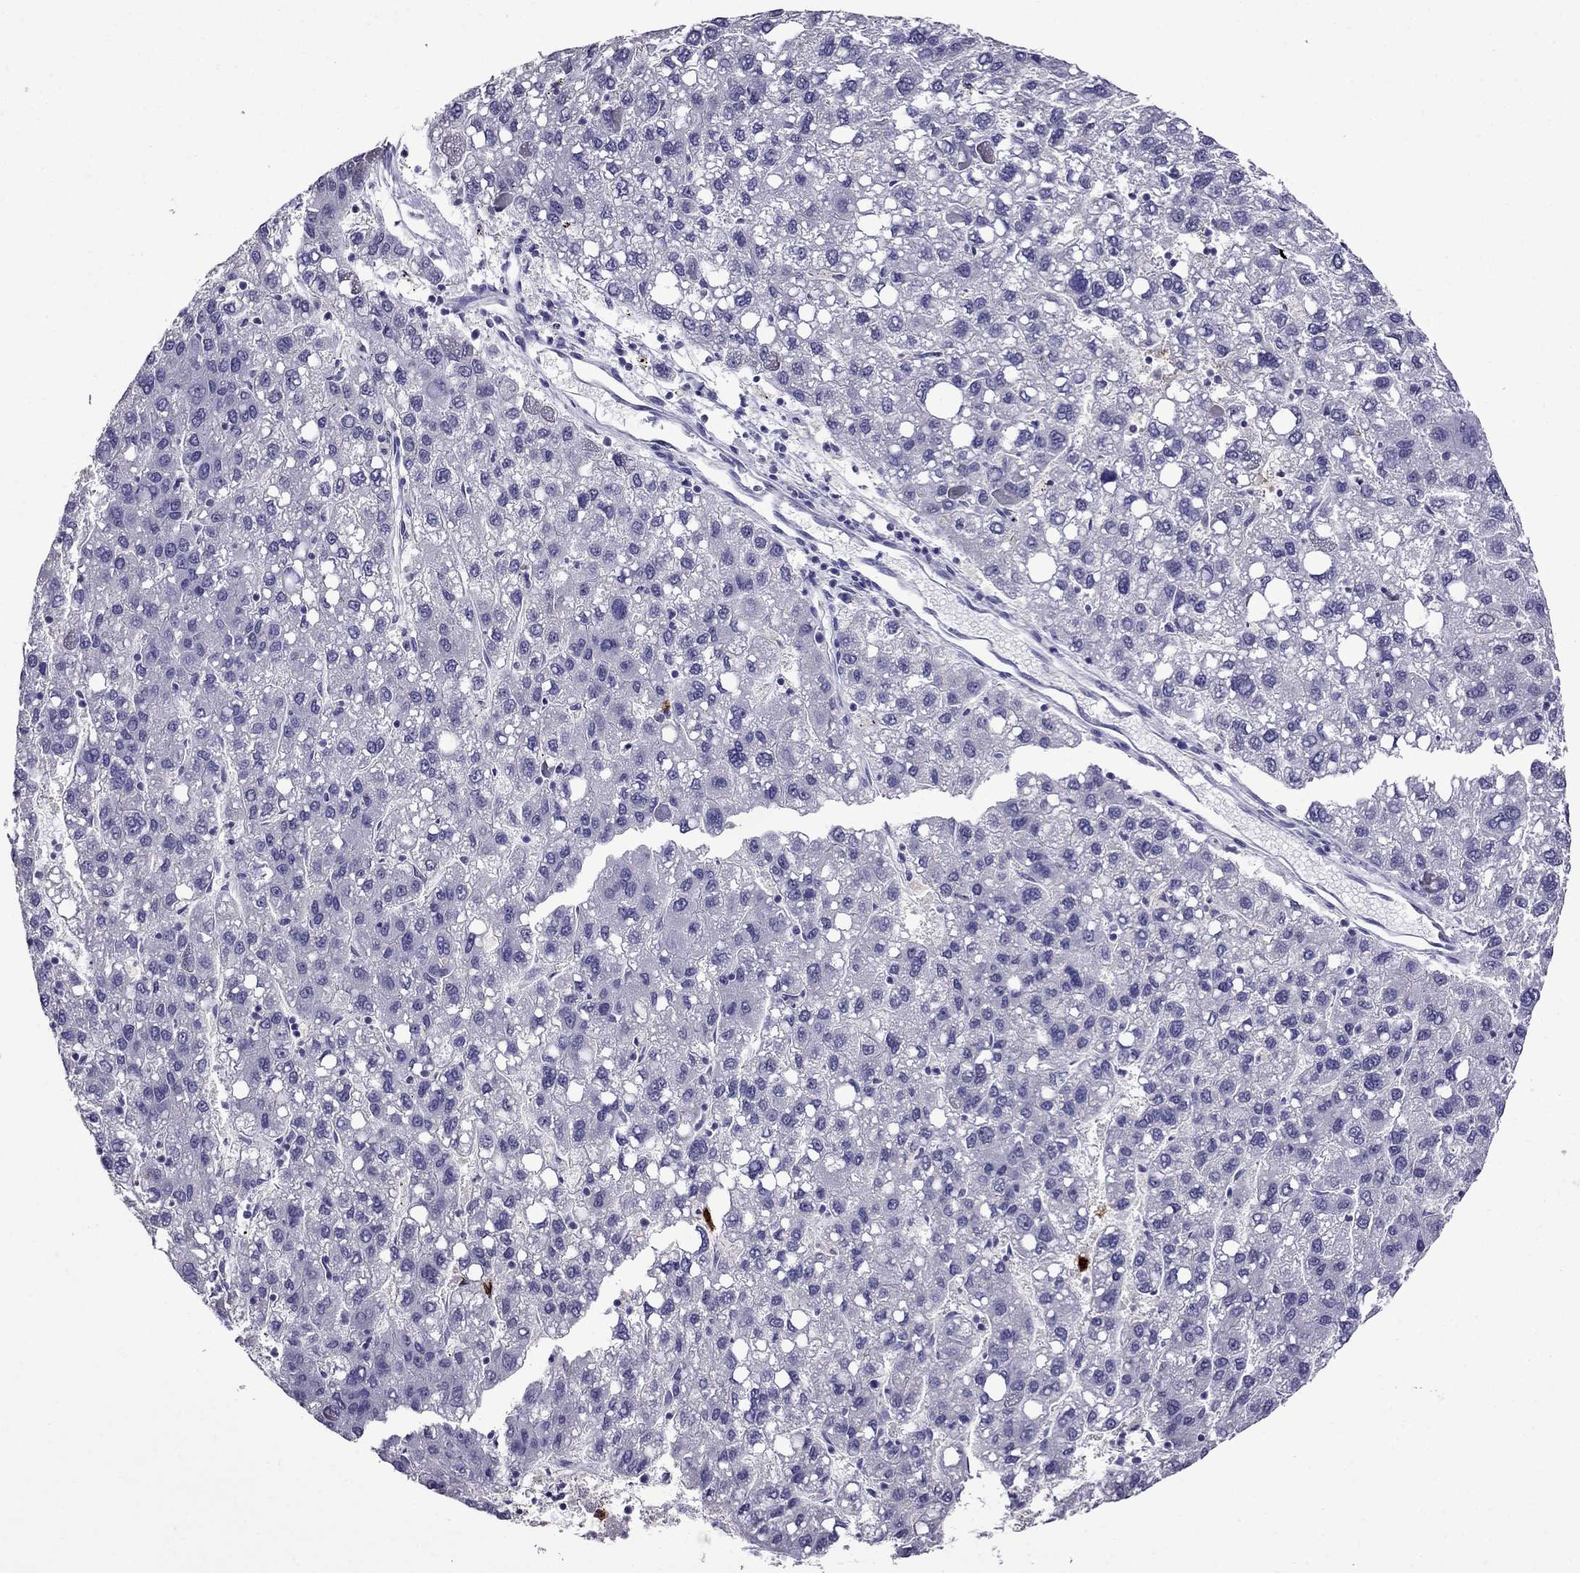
{"staining": {"intensity": "negative", "quantity": "none", "location": "none"}, "tissue": "liver cancer", "cell_type": "Tumor cells", "image_type": "cancer", "snomed": [{"axis": "morphology", "description": "Carcinoma, Hepatocellular, NOS"}, {"axis": "topography", "description": "Liver"}], "caption": "The histopathology image displays no staining of tumor cells in liver hepatocellular carcinoma.", "gene": "OLFM4", "patient": {"sex": "female", "age": 82}}